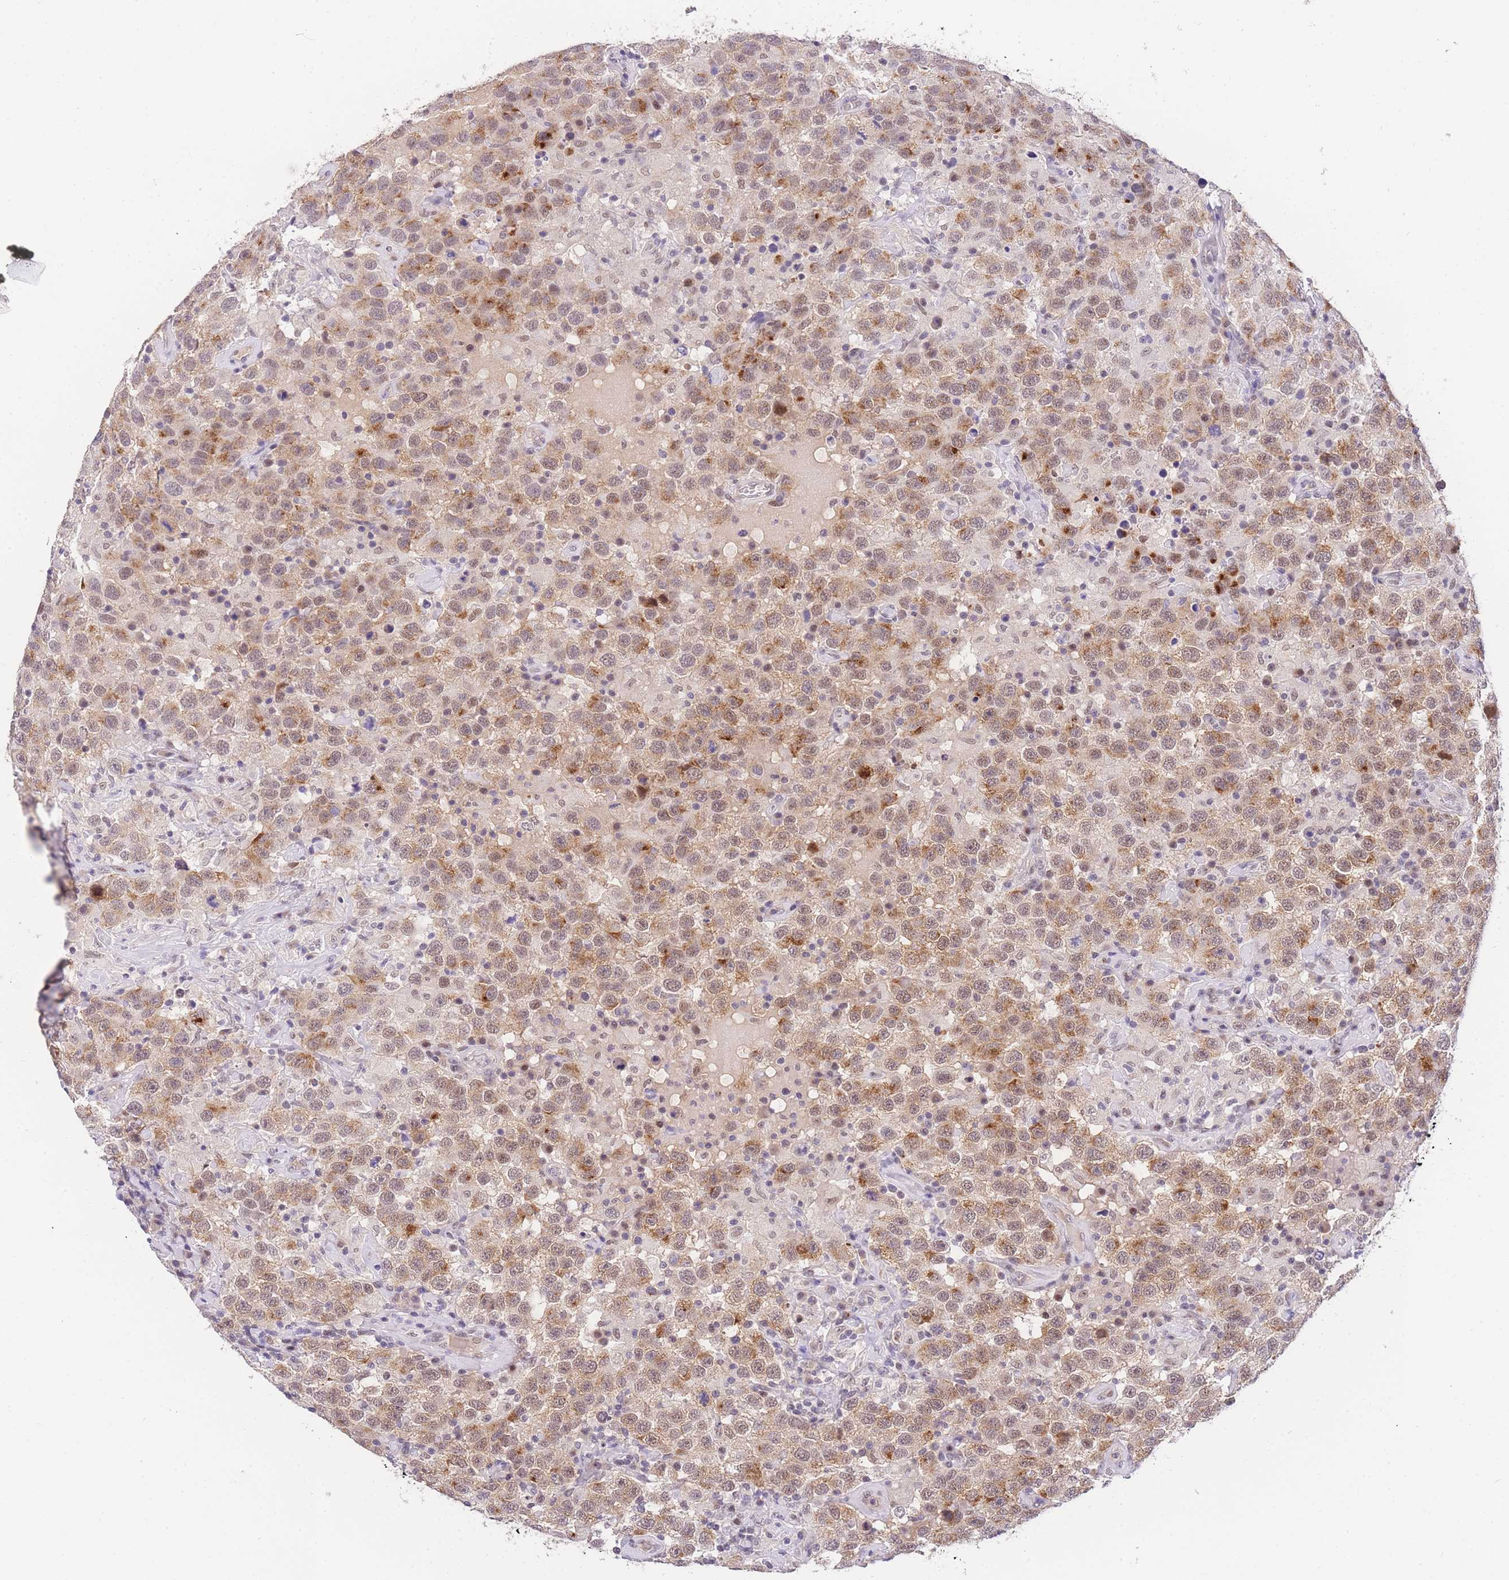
{"staining": {"intensity": "moderate", "quantity": ">75%", "location": "cytoplasmic/membranous,nuclear"}, "tissue": "testis cancer", "cell_type": "Tumor cells", "image_type": "cancer", "snomed": [{"axis": "morphology", "description": "Seminoma, NOS"}, {"axis": "topography", "description": "Testis"}], "caption": "Immunohistochemistry (IHC) staining of testis cancer, which shows medium levels of moderate cytoplasmic/membranous and nuclear positivity in approximately >75% of tumor cells indicating moderate cytoplasmic/membranous and nuclear protein staining. The staining was performed using DAB (3,3'-diaminobenzidine) (brown) for protein detection and nuclei were counterstained in hematoxylin (blue).", "gene": "SLC35F2", "patient": {"sex": "male", "age": 41}}